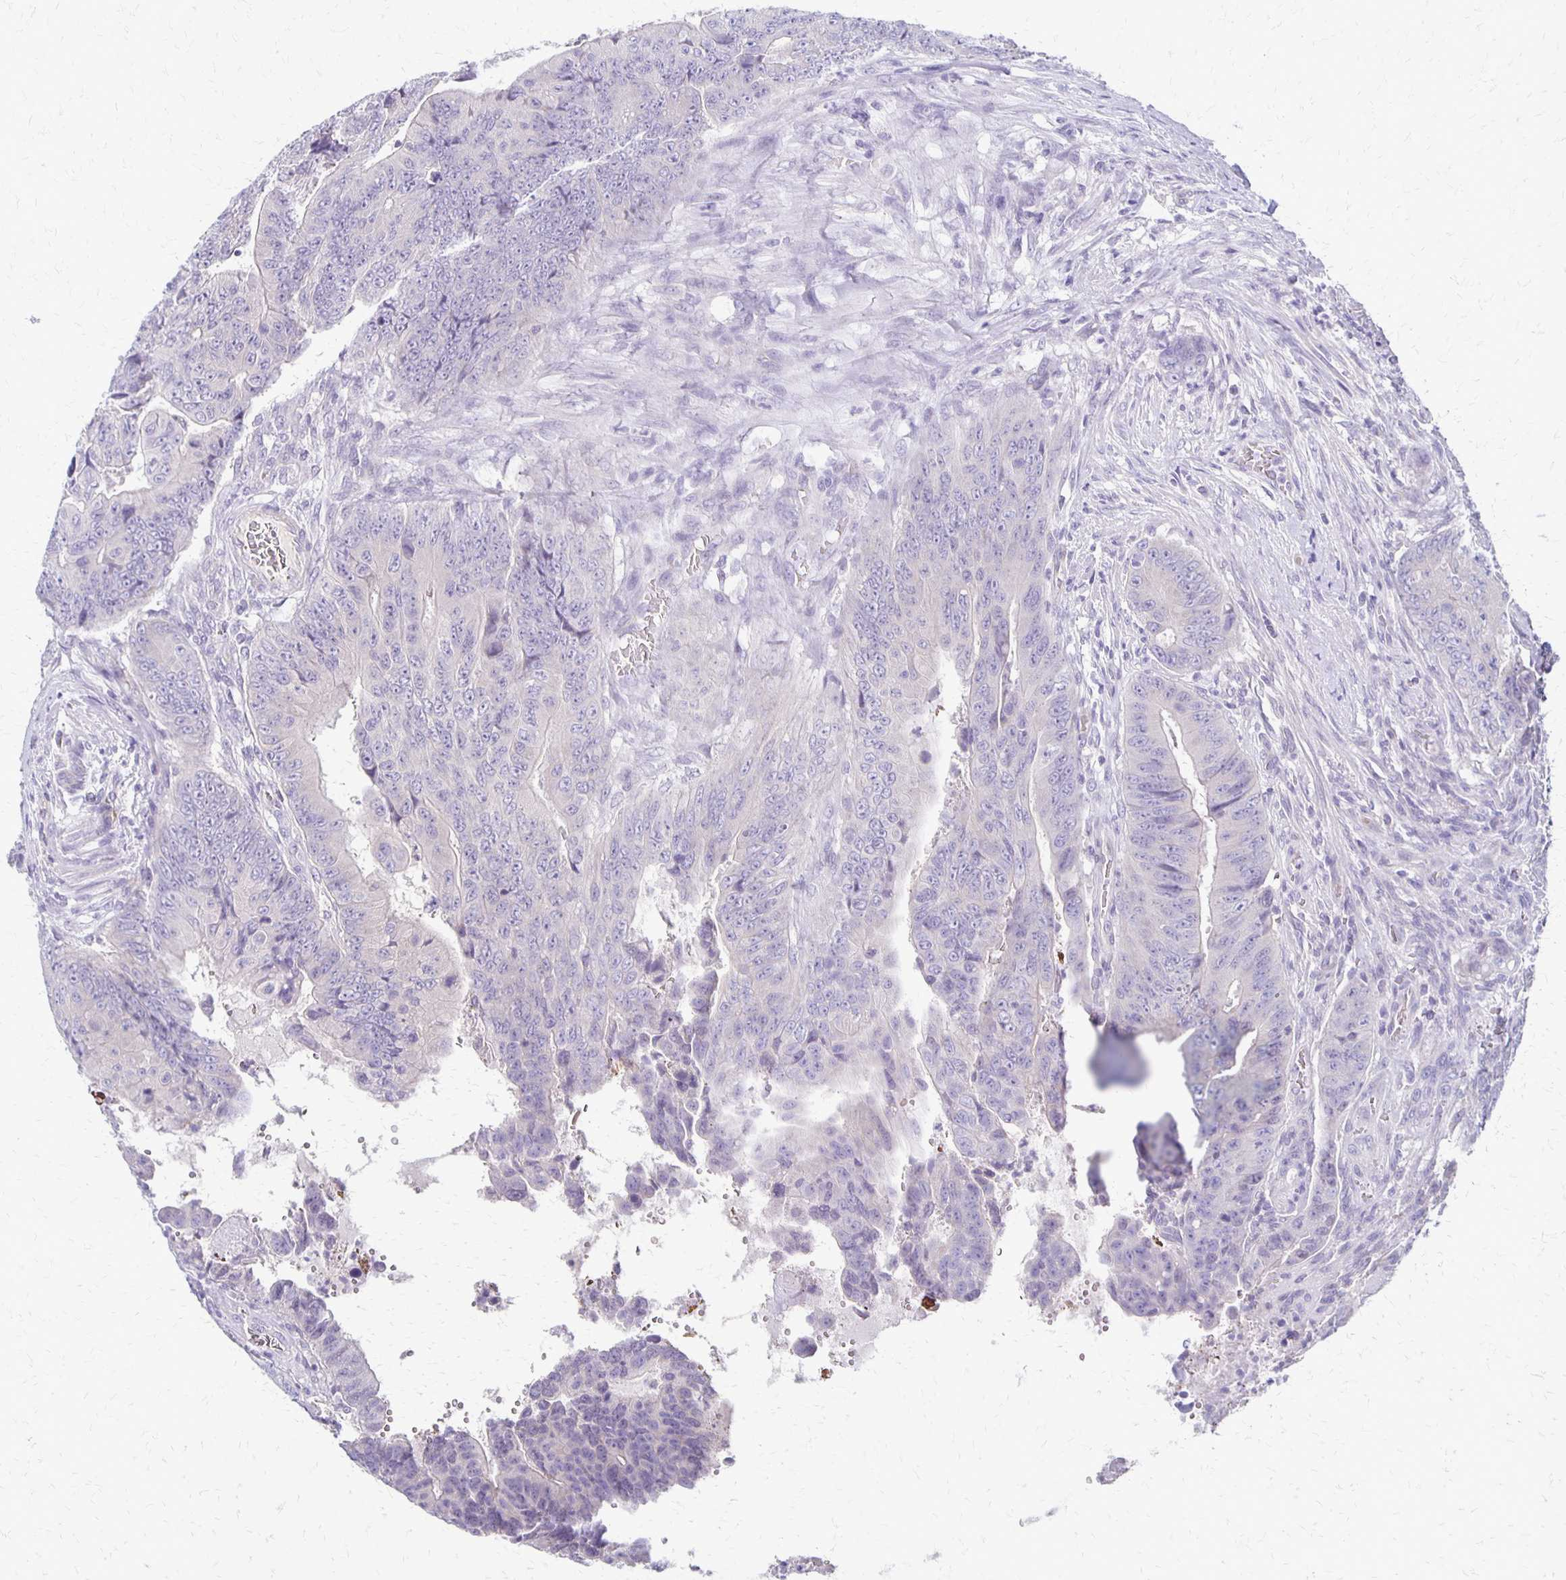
{"staining": {"intensity": "negative", "quantity": "none", "location": "none"}, "tissue": "colorectal cancer", "cell_type": "Tumor cells", "image_type": "cancer", "snomed": [{"axis": "morphology", "description": "Adenocarcinoma, NOS"}, {"axis": "topography", "description": "Colon"}], "caption": "This is an IHC image of human adenocarcinoma (colorectal). There is no positivity in tumor cells.", "gene": "RHOC", "patient": {"sex": "female", "age": 48}}